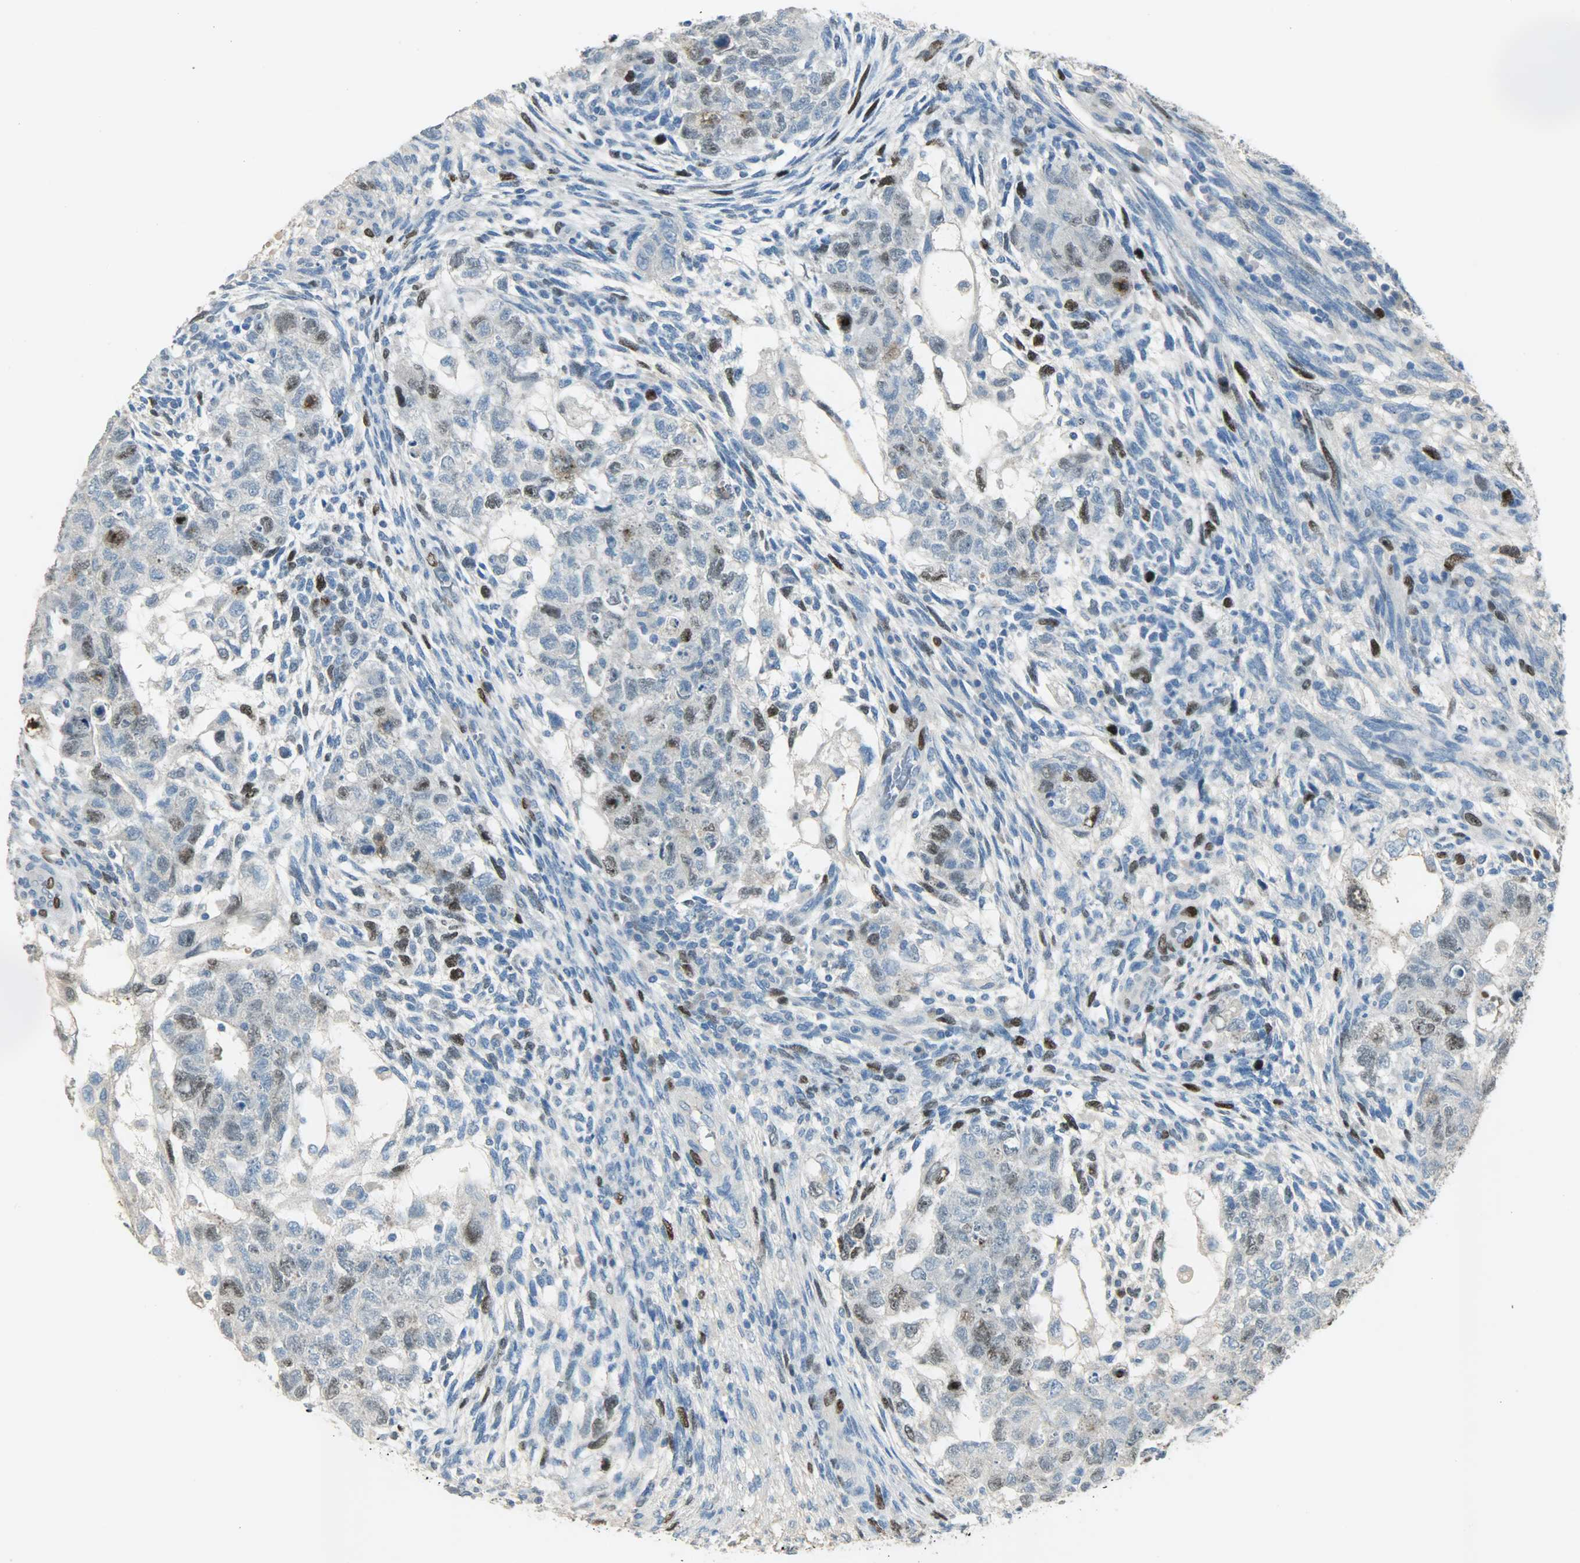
{"staining": {"intensity": "strong", "quantity": "<25%", "location": "cytoplasmic/membranous,nuclear"}, "tissue": "testis cancer", "cell_type": "Tumor cells", "image_type": "cancer", "snomed": [{"axis": "morphology", "description": "Normal tissue, NOS"}, {"axis": "morphology", "description": "Carcinoma, Embryonal, NOS"}, {"axis": "topography", "description": "Testis"}], "caption": "Strong cytoplasmic/membranous and nuclear positivity for a protein is seen in approximately <25% of tumor cells of embryonal carcinoma (testis) using immunohistochemistry (IHC).", "gene": "TPX2", "patient": {"sex": "male", "age": 36}}